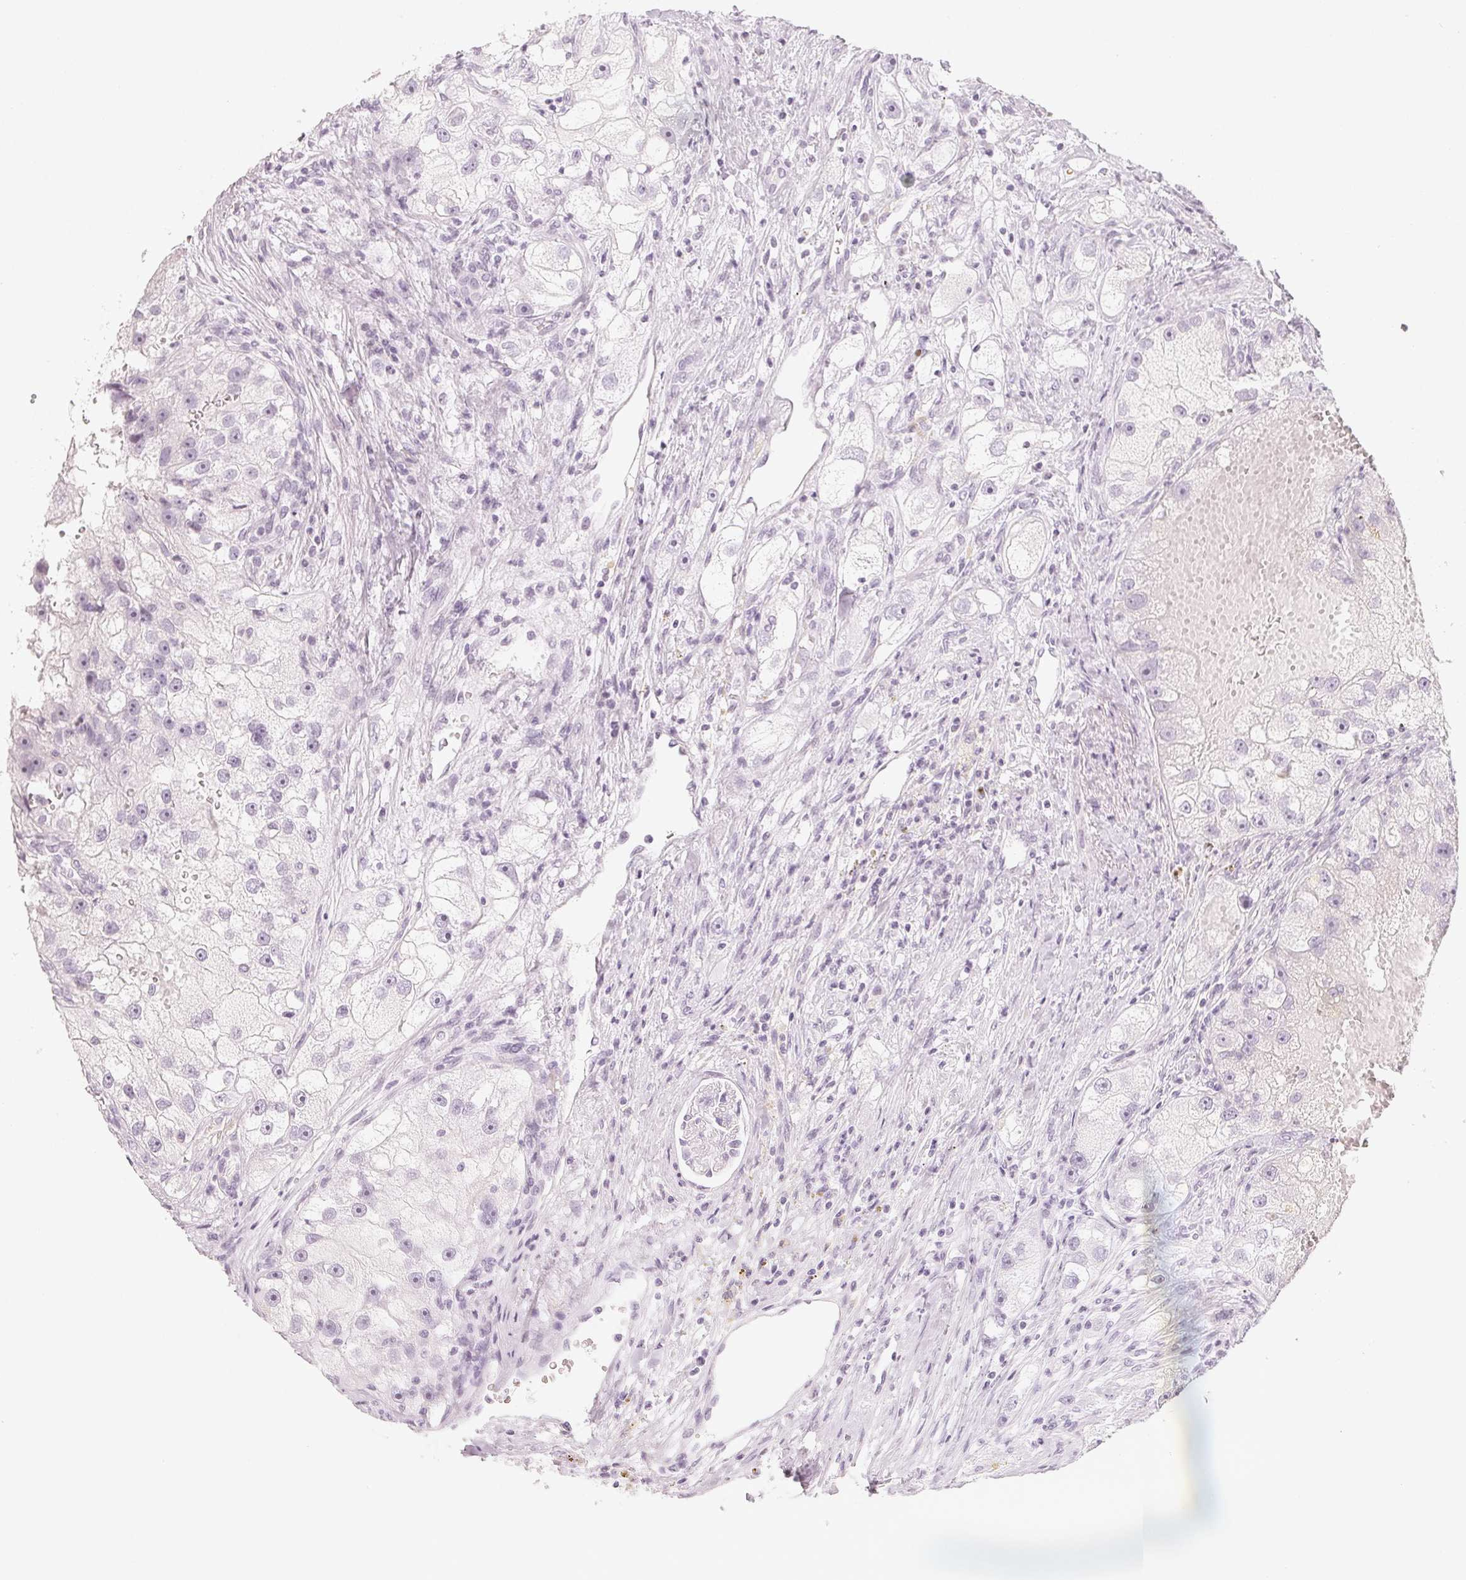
{"staining": {"intensity": "negative", "quantity": "none", "location": "none"}, "tissue": "renal cancer", "cell_type": "Tumor cells", "image_type": "cancer", "snomed": [{"axis": "morphology", "description": "Adenocarcinoma, NOS"}, {"axis": "topography", "description": "Kidney"}], "caption": "This photomicrograph is of renal cancer (adenocarcinoma) stained with immunohistochemistry to label a protein in brown with the nuclei are counter-stained blue. There is no expression in tumor cells. The staining is performed using DAB brown chromogen with nuclei counter-stained in using hematoxylin.", "gene": "SLC22A8", "patient": {"sex": "male", "age": 63}}